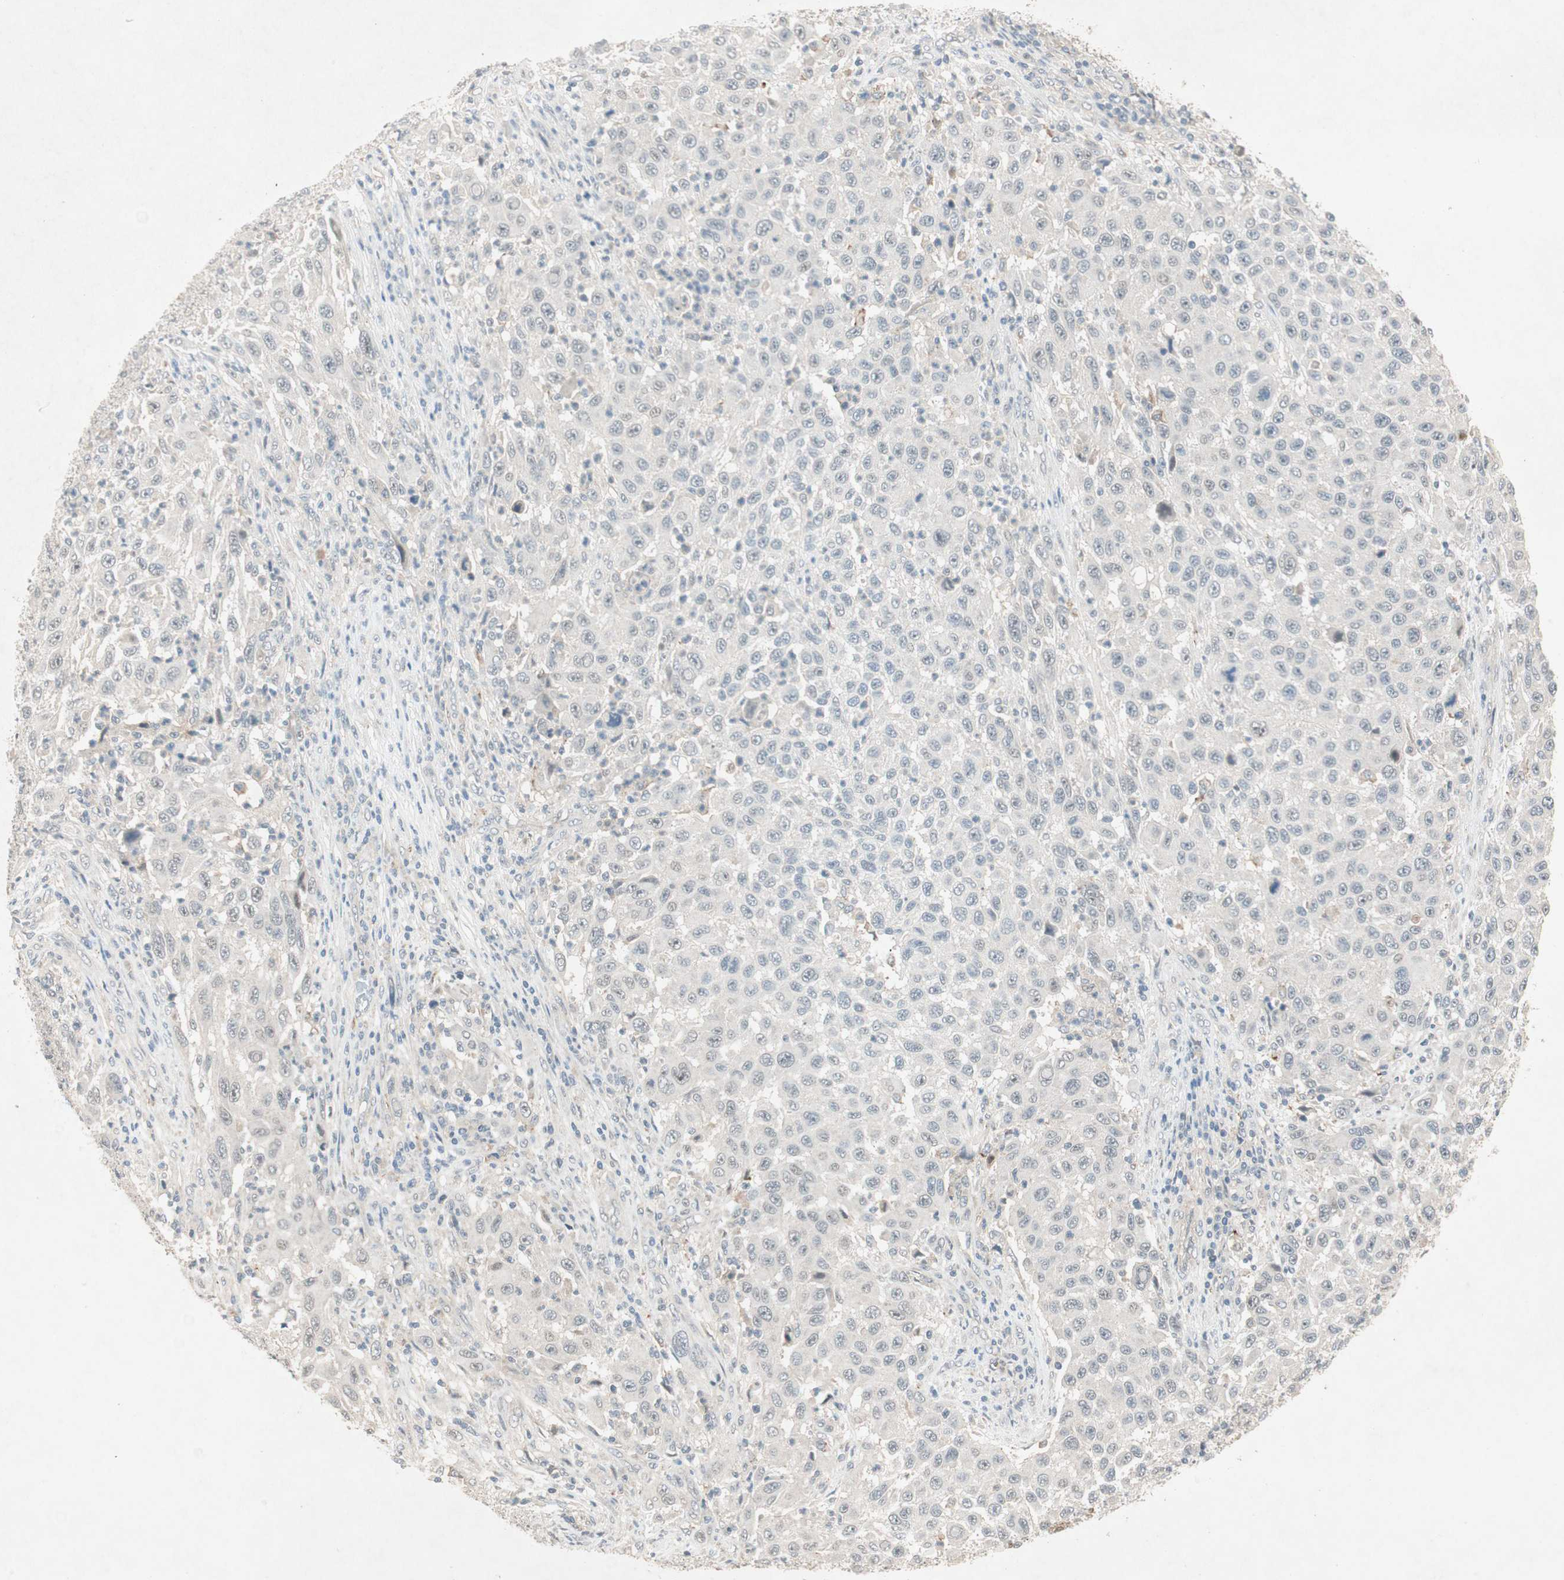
{"staining": {"intensity": "negative", "quantity": "none", "location": "none"}, "tissue": "melanoma", "cell_type": "Tumor cells", "image_type": "cancer", "snomed": [{"axis": "morphology", "description": "Malignant melanoma, Metastatic site"}, {"axis": "topography", "description": "Lymph node"}], "caption": "Immunohistochemistry of melanoma demonstrates no positivity in tumor cells.", "gene": "RNGTT", "patient": {"sex": "male", "age": 61}}